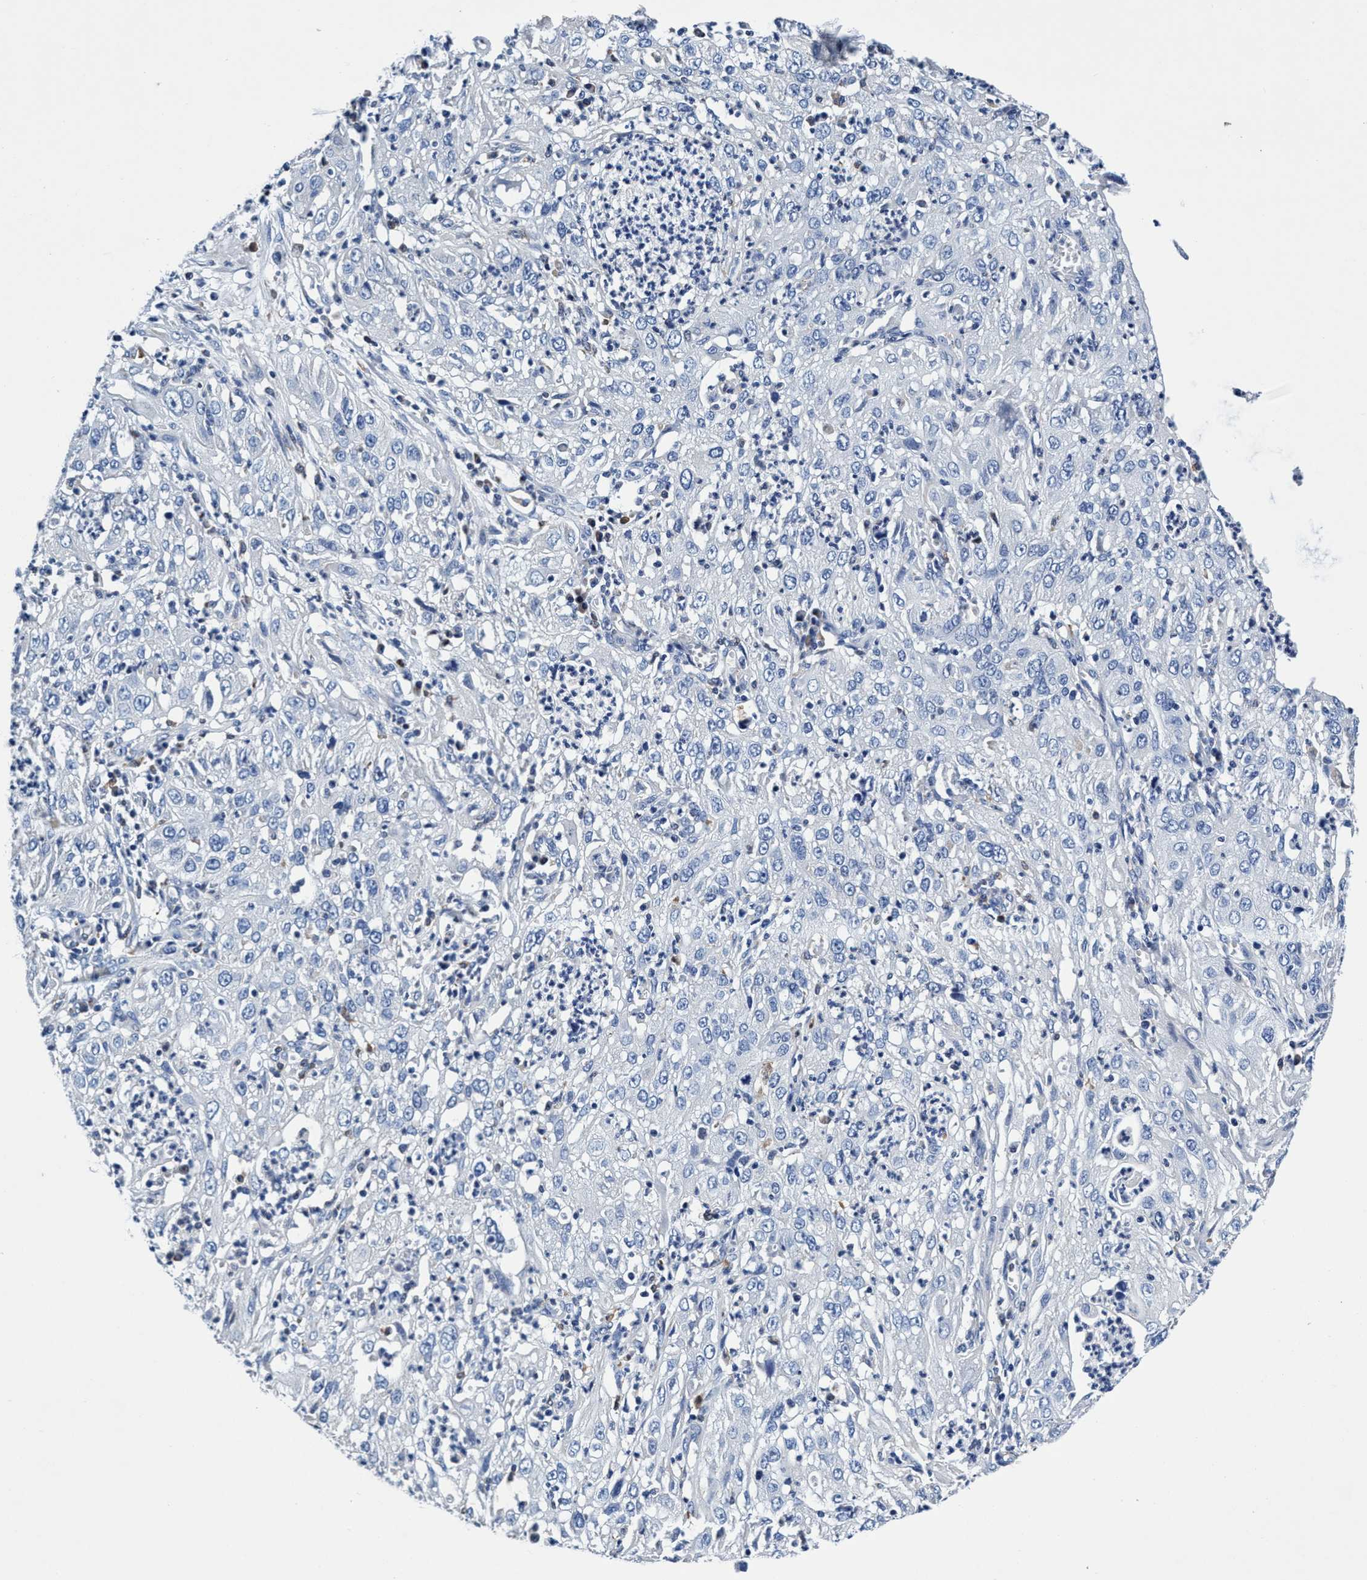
{"staining": {"intensity": "negative", "quantity": "none", "location": "none"}, "tissue": "cervical cancer", "cell_type": "Tumor cells", "image_type": "cancer", "snomed": [{"axis": "morphology", "description": "Squamous cell carcinoma, NOS"}, {"axis": "topography", "description": "Cervix"}], "caption": "Tumor cells show no significant protein expression in cervical squamous cell carcinoma.", "gene": "UBALD2", "patient": {"sex": "female", "age": 32}}